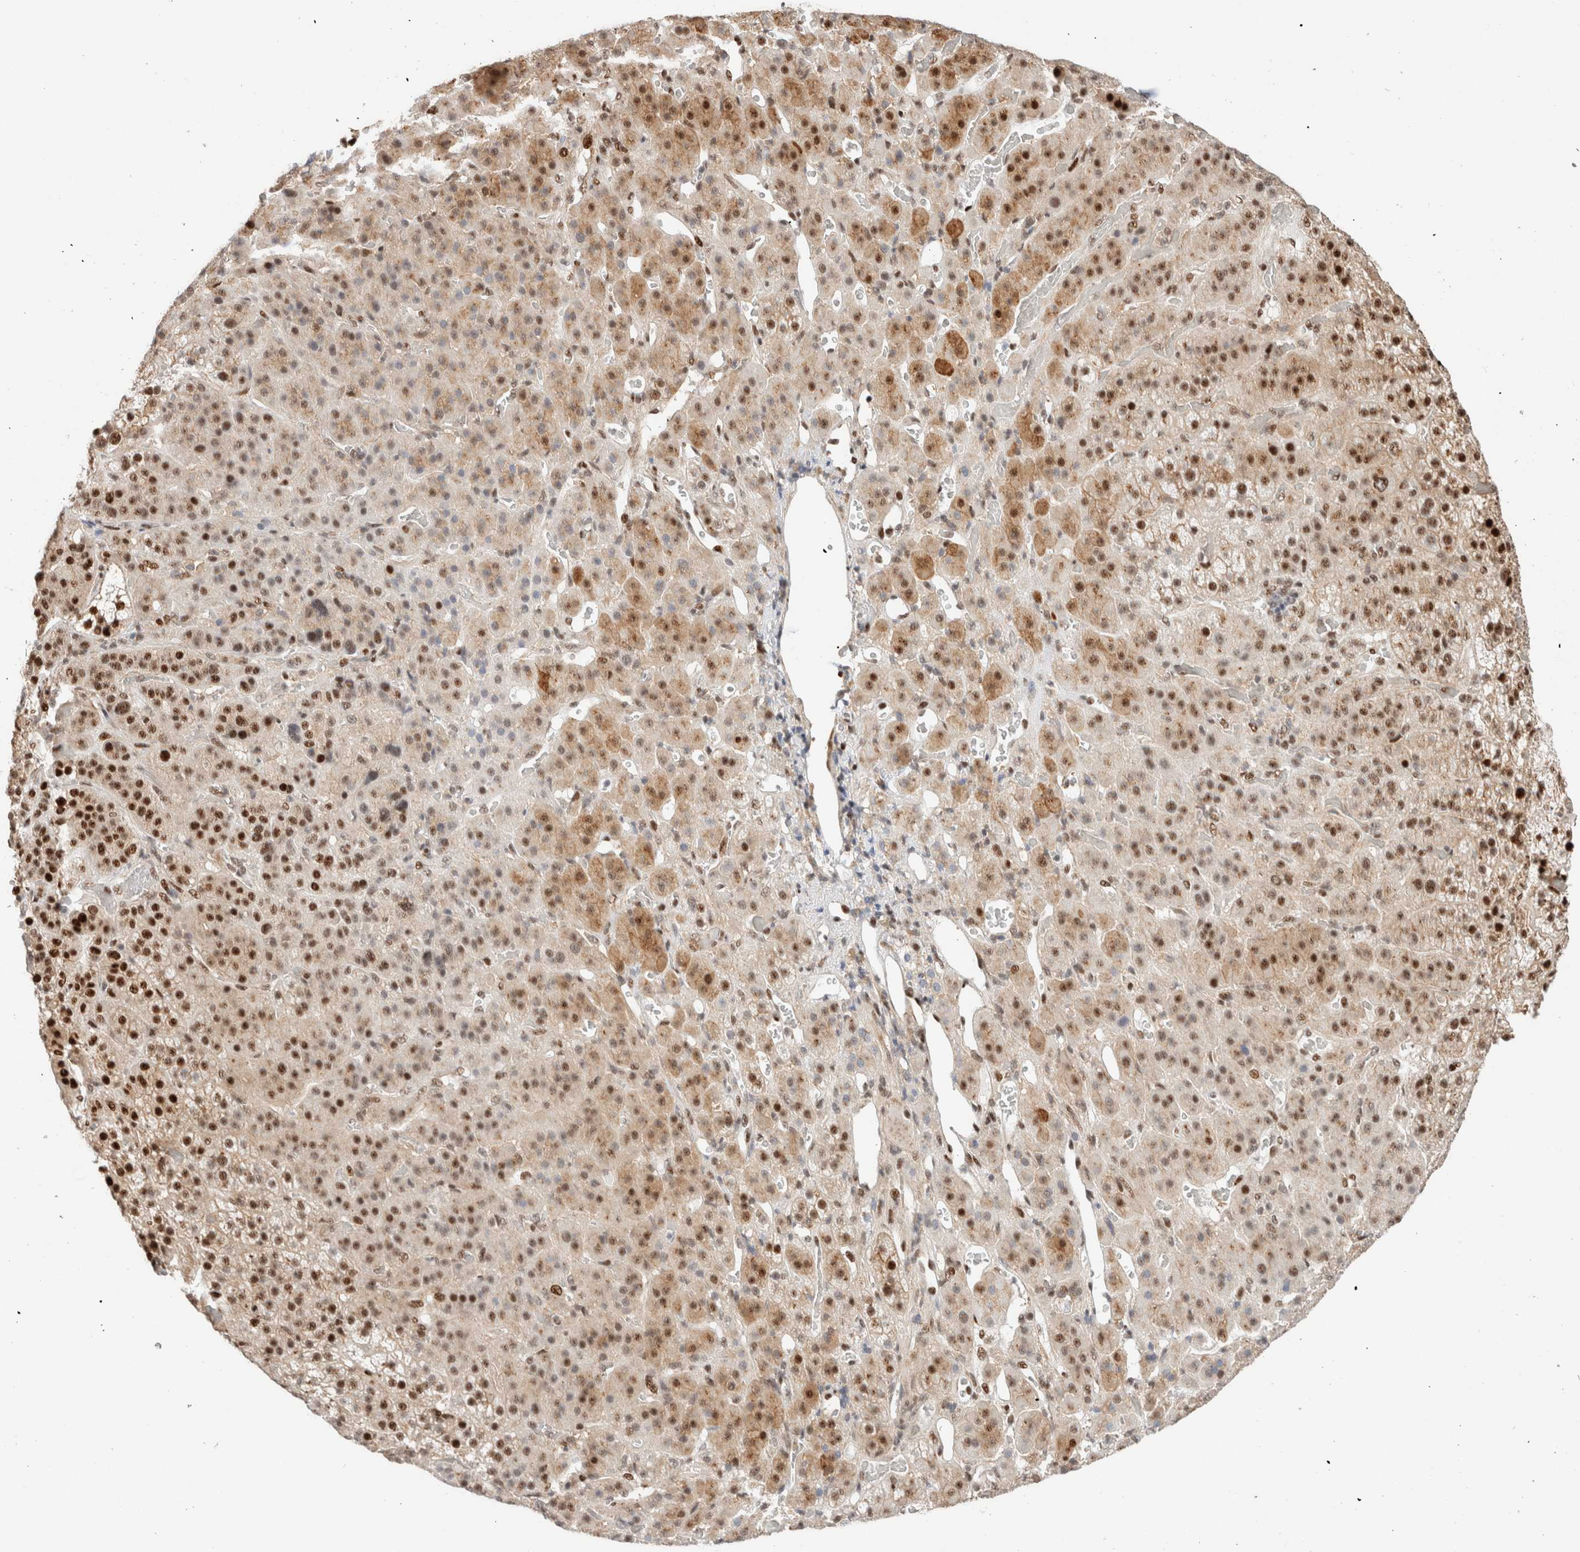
{"staining": {"intensity": "strong", "quantity": ">75%", "location": "cytoplasmic/membranous,nuclear"}, "tissue": "adrenal gland", "cell_type": "Glandular cells", "image_type": "normal", "snomed": [{"axis": "morphology", "description": "Normal tissue, NOS"}, {"axis": "topography", "description": "Adrenal gland"}], "caption": "High-magnification brightfield microscopy of benign adrenal gland stained with DAB (brown) and counterstained with hematoxylin (blue). glandular cells exhibit strong cytoplasmic/membranous,nuclear staining is appreciated in about>75% of cells. (brown staining indicates protein expression, while blue staining denotes nuclei).", "gene": "ID3", "patient": {"sex": "male", "age": 57}}